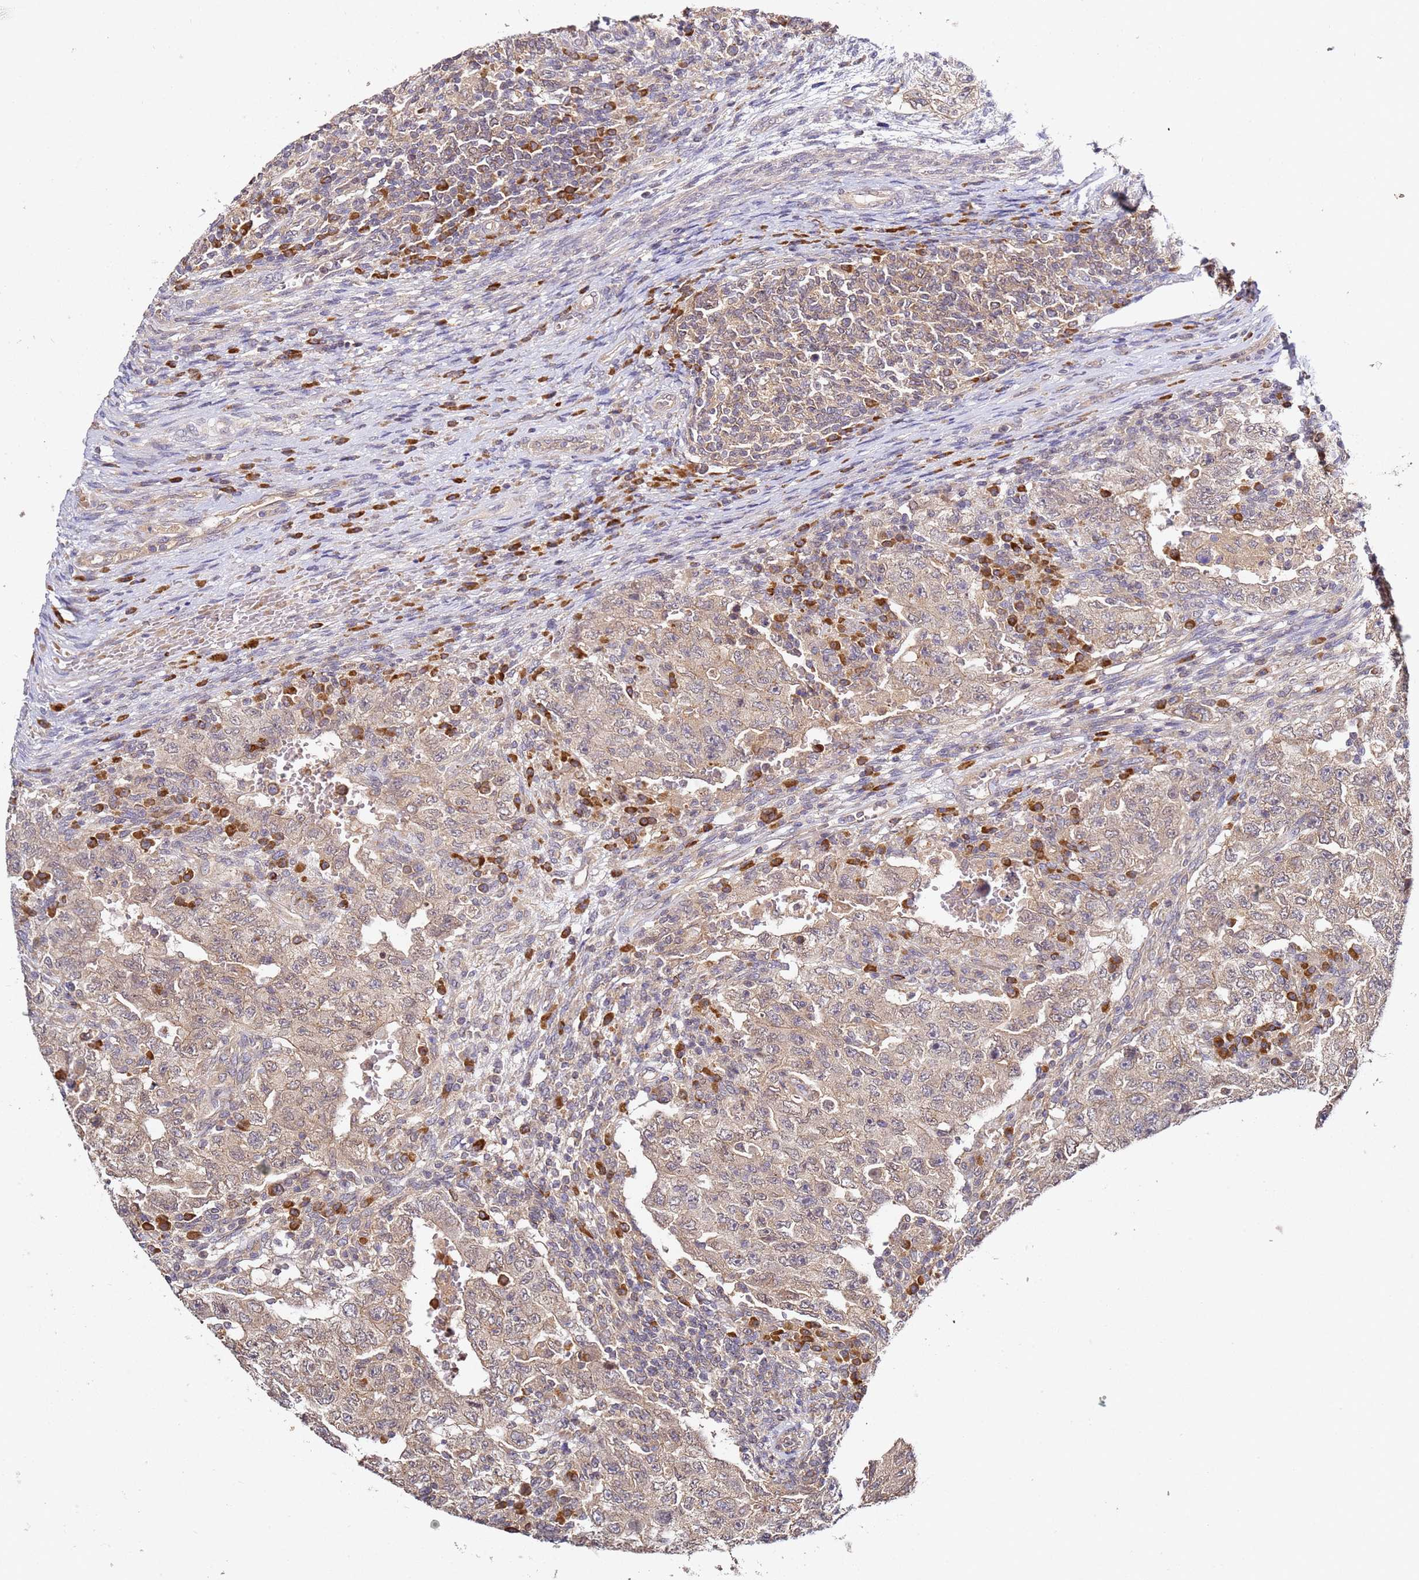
{"staining": {"intensity": "weak", "quantity": ">75%", "location": "cytoplasmic/membranous"}, "tissue": "testis cancer", "cell_type": "Tumor cells", "image_type": "cancer", "snomed": [{"axis": "morphology", "description": "Carcinoma, Embryonal, NOS"}, {"axis": "topography", "description": "Testis"}], "caption": "About >75% of tumor cells in testis cancer (embryonal carcinoma) display weak cytoplasmic/membranous protein expression as visualized by brown immunohistochemical staining.", "gene": "OSBPL2", "patient": {"sex": "male", "age": 26}}